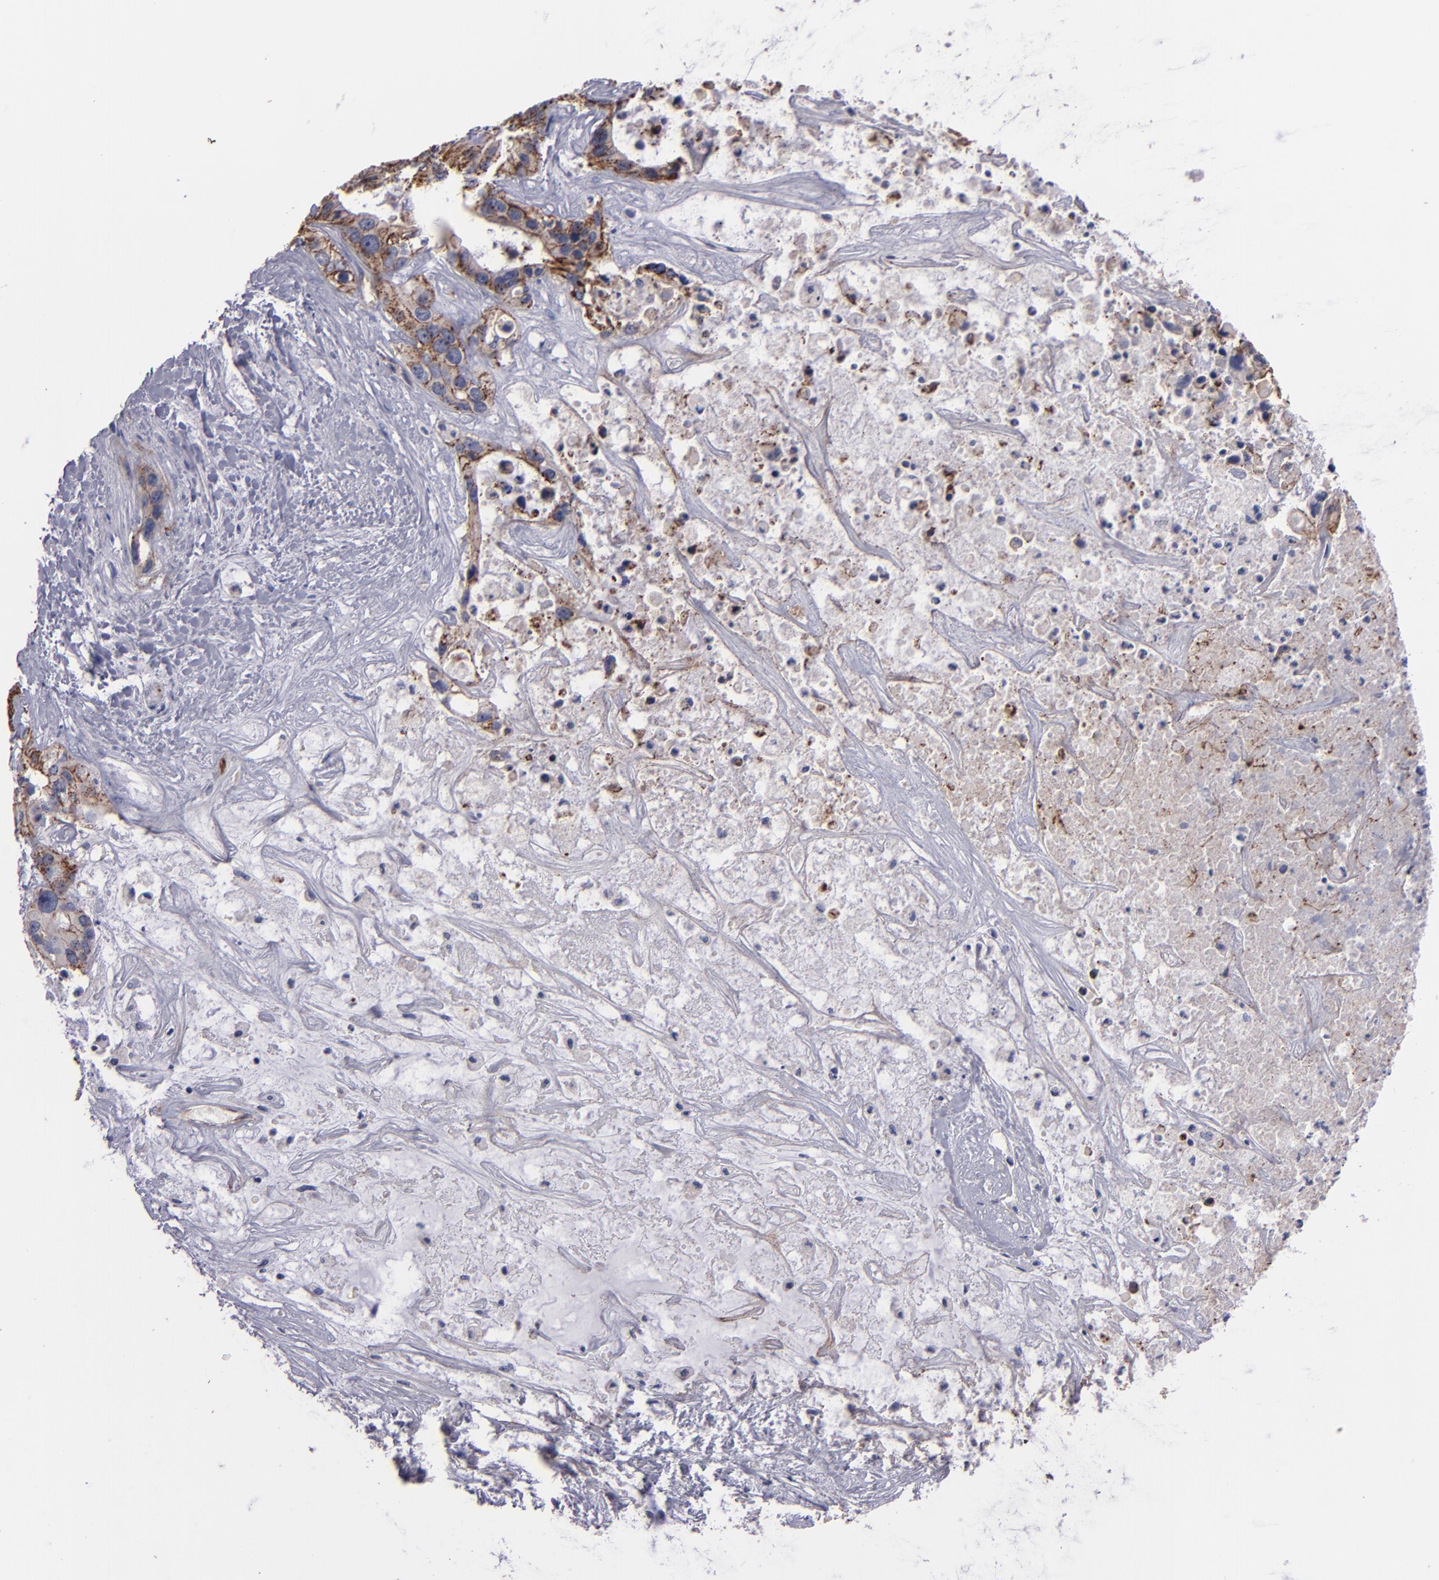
{"staining": {"intensity": "moderate", "quantity": ">75%", "location": "cytoplasmic/membranous"}, "tissue": "liver cancer", "cell_type": "Tumor cells", "image_type": "cancer", "snomed": [{"axis": "morphology", "description": "Cholangiocarcinoma"}, {"axis": "topography", "description": "Liver"}], "caption": "A medium amount of moderate cytoplasmic/membranous positivity is present in approximately >75% of tumor cells in liver cancer (cholangiocarcinoma) tissue.", "gene": "CLDN5", "patient": {"sex": "female", "age": 65}}